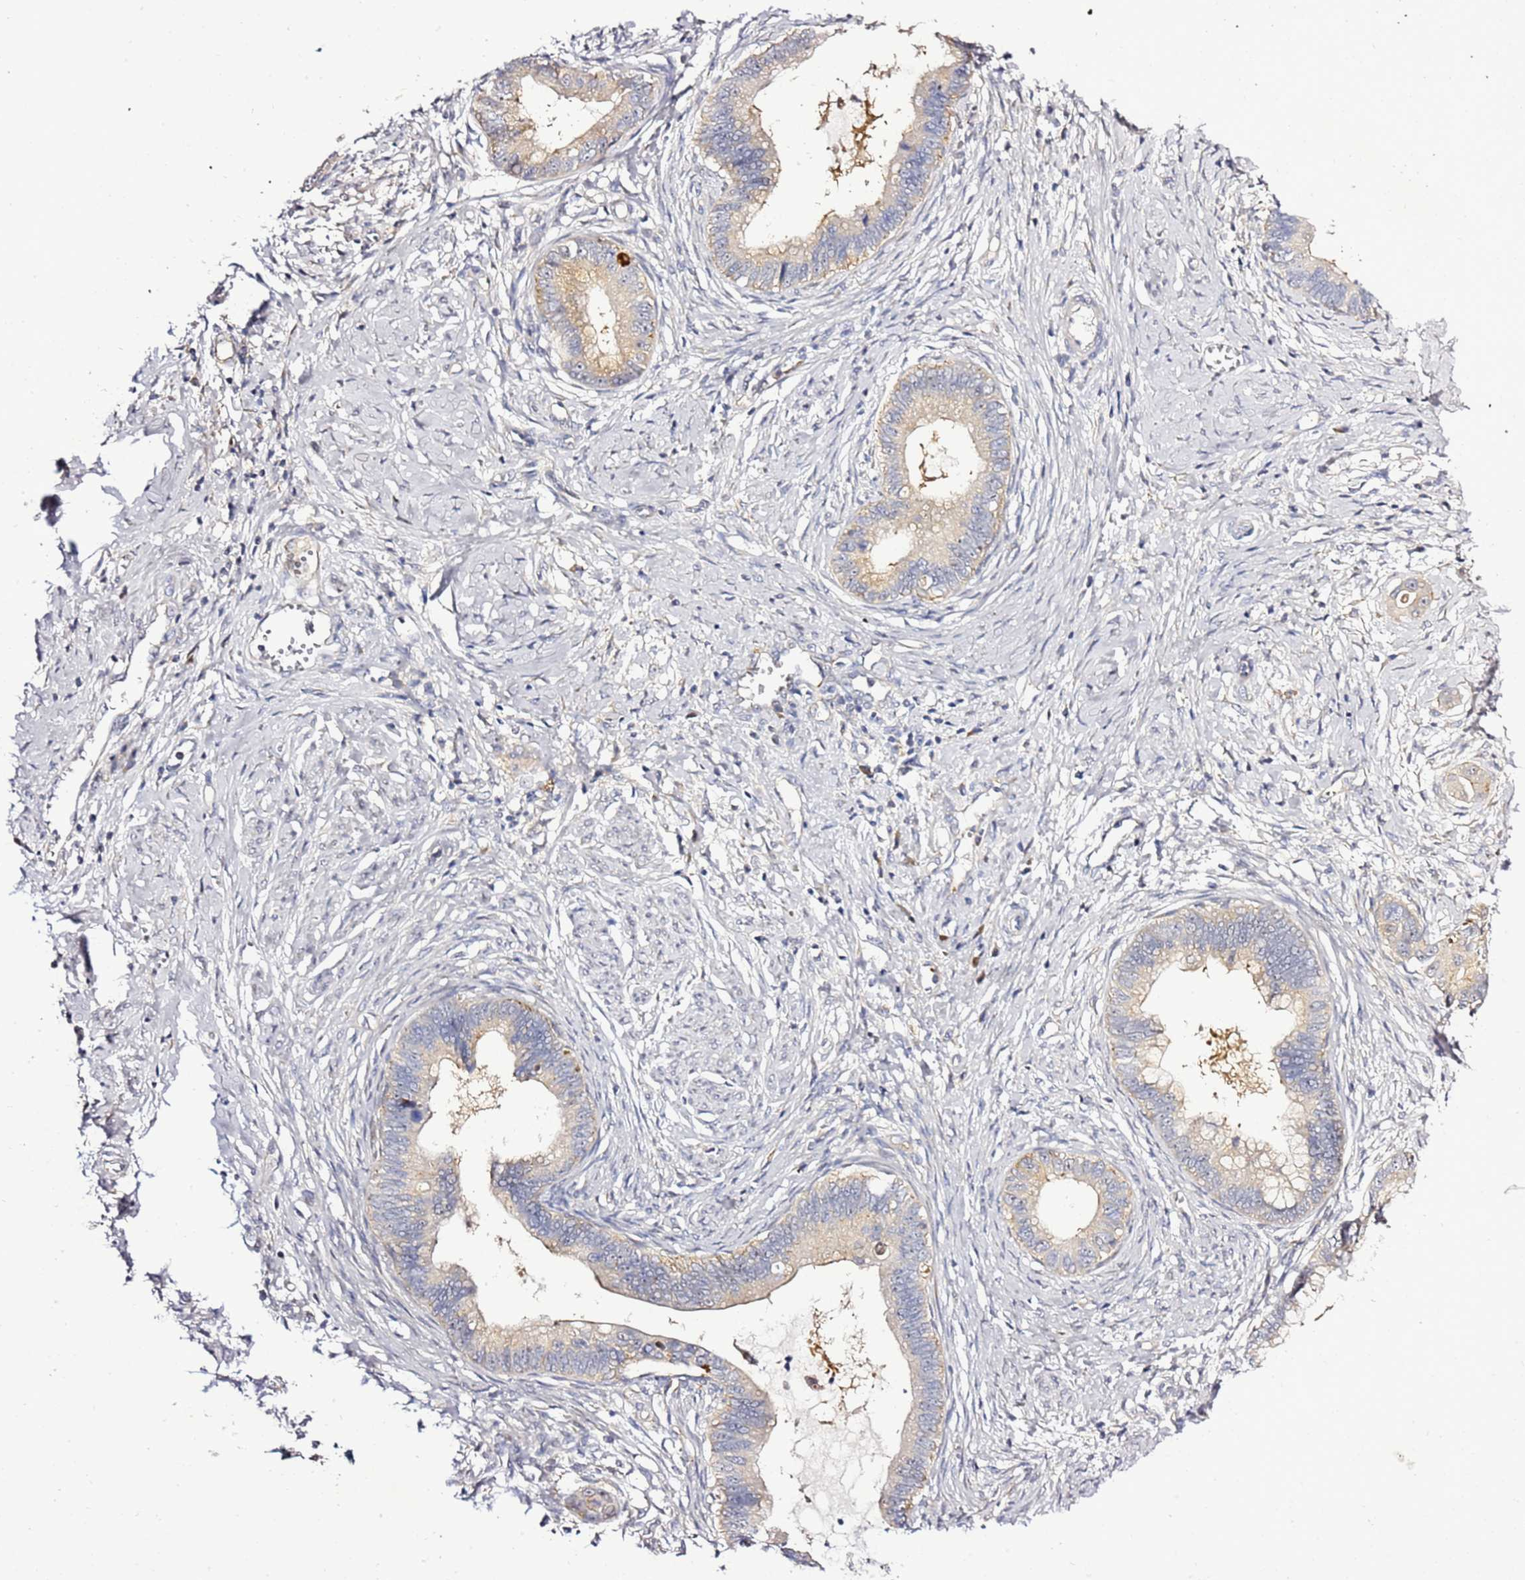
{"staining": {"intensity": "weak", "quantity": "<25%", "location": "cytoplasmic/membranous"}, "tissue": "cervical cancer", "cell_type": "Tumor cells", "image_type": "cancer", "snomed": [{"axis": "morphology", "description": "Adenocarcinoma, NOS"}, {"axis": "topography", "description": "Cervix"}], "caption": "Immunohistochemistry (IHC) of cervical cancer (adenocarcinoma) shows no positivity in tumor cells.", "gene": "NOL8", "patient": {"sex": "female", "age": 44}}